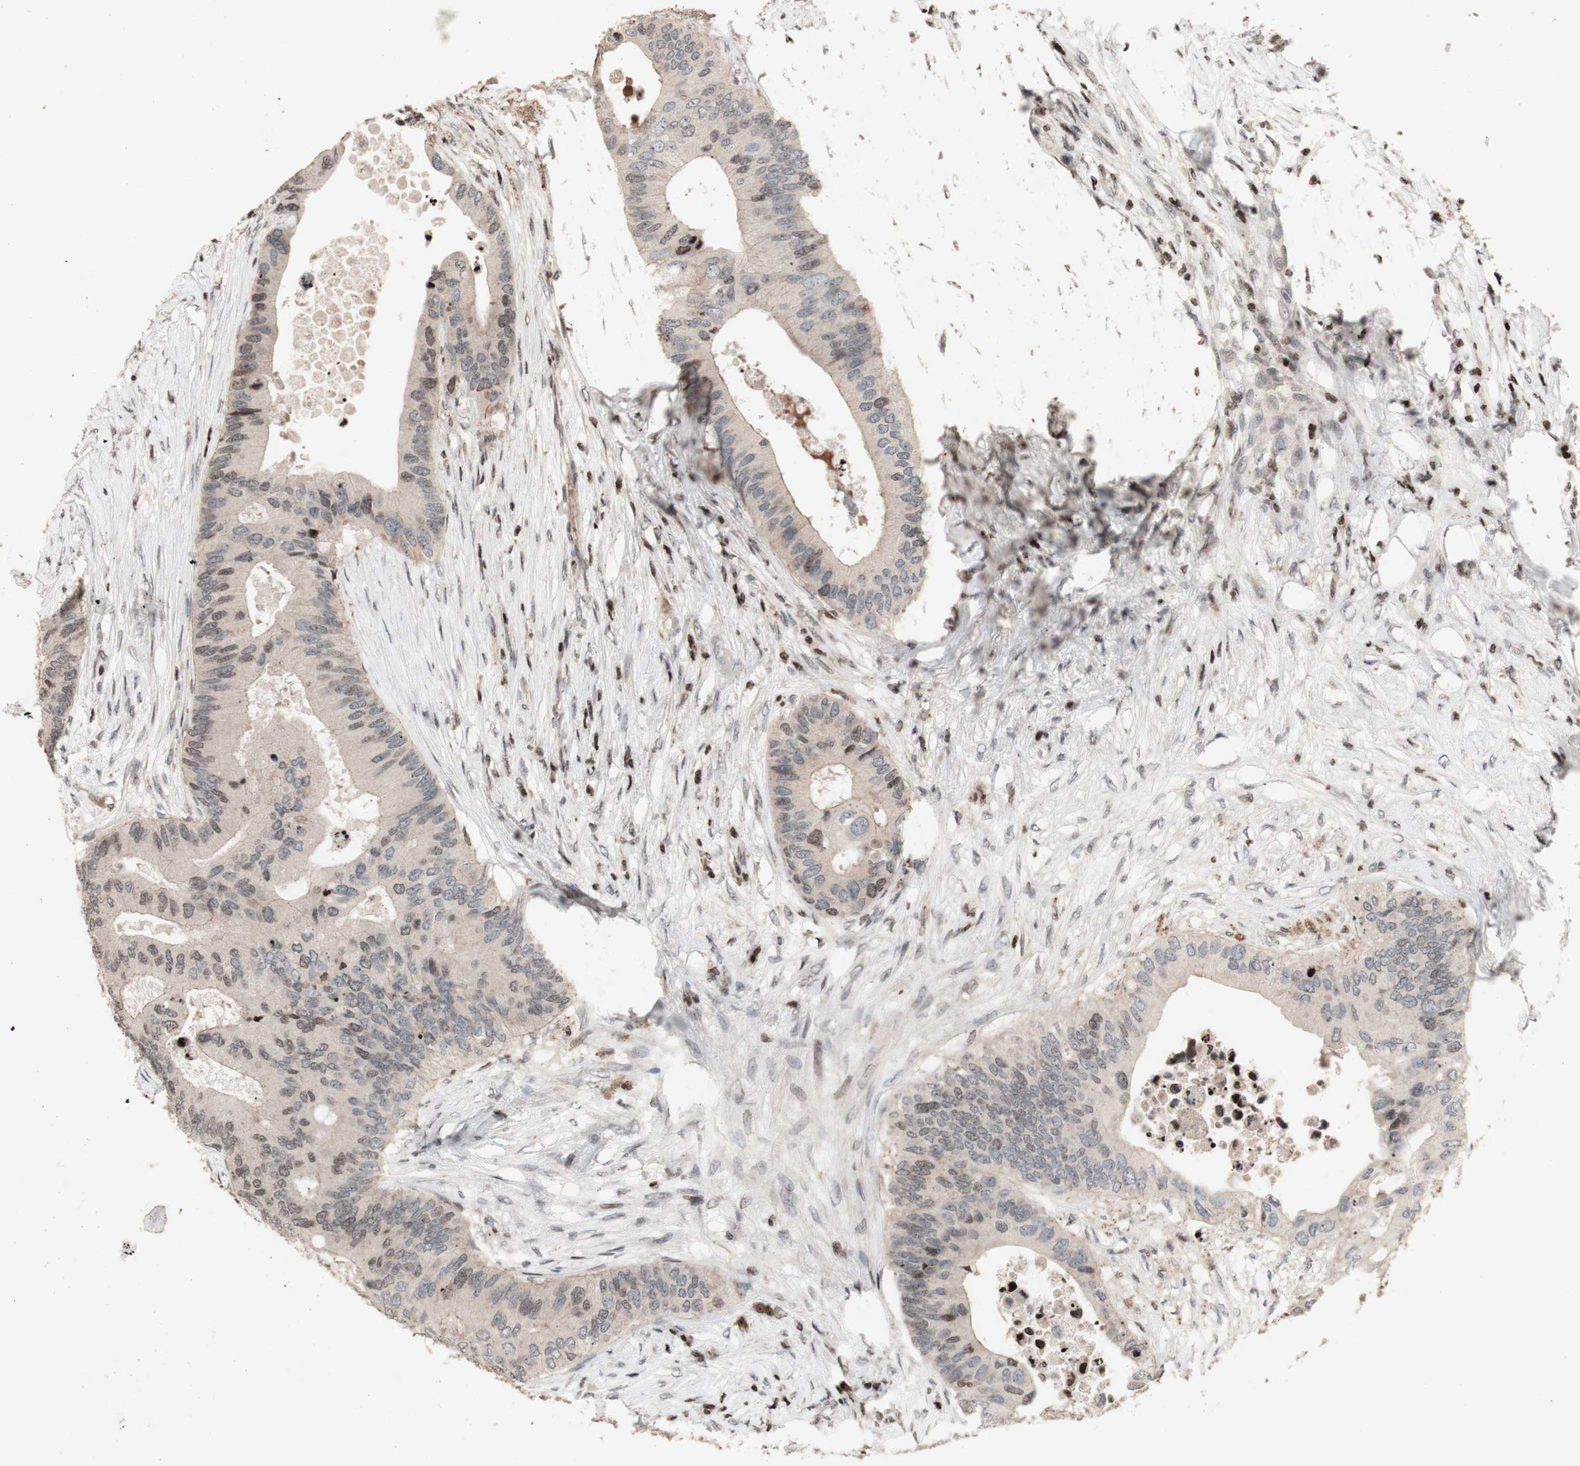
{"staining": {"intensity": "weak", "quantity": "<25%", "location": "nuclear"}, "tissue": "colorectal cancer", "cell_type": "Tumor cells", "image_type": "cancer", "snomed": [{"axis": "morphology", "description": "Adenocarcinoma, NOS"}, {"axis": "topography", "description": "Colon"}], "caption": "High magnification brightfield microscopy of colorectal adenocarcinoma stained with DAB (brown) and counterstained with hematoxylin (blue): tumor cells show no significant staining.", "gene": "POLA1", "patient": {"sex": "male", "age": 71}}